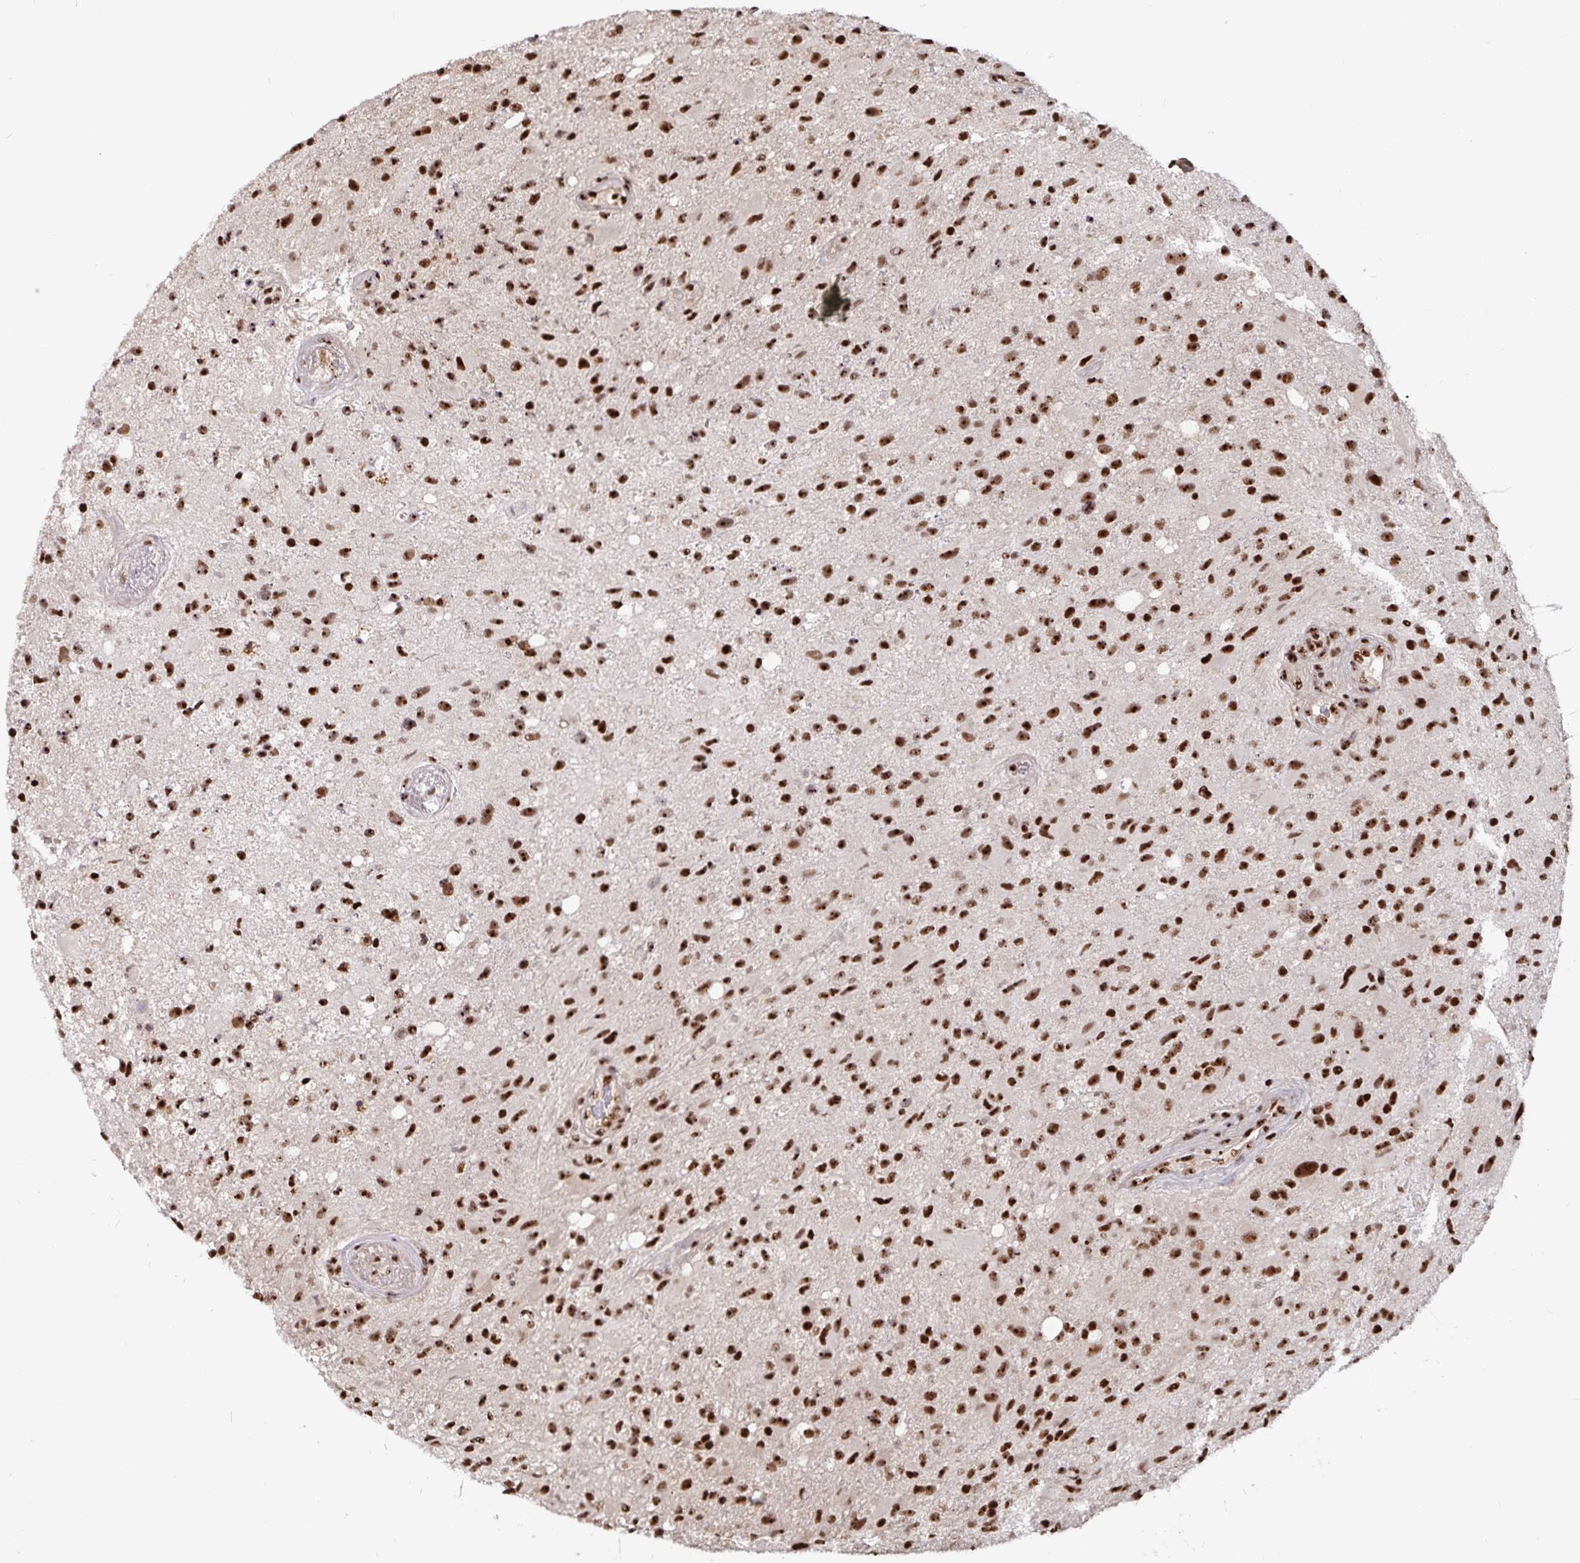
{"staining": {"intensity": "strong", "quantity": ">75%", "location": "nuclear"}, "tissue": "glioma", "cell_type": "Tumor cells", "image_type": "cancer", "snomed": [{"axis": "morphology", "description": "Glioma, malignant, High grade"}, {"axis": "topography", "description": "Brain"}], "caption": "The photomicrograph exhibits staining of malignant high-grade glioma, revealing strong nuclear protein staining (brown color) within tumor cells.", "gene": "LAS1L", "patient": {"sex": "male", "age": 53}}